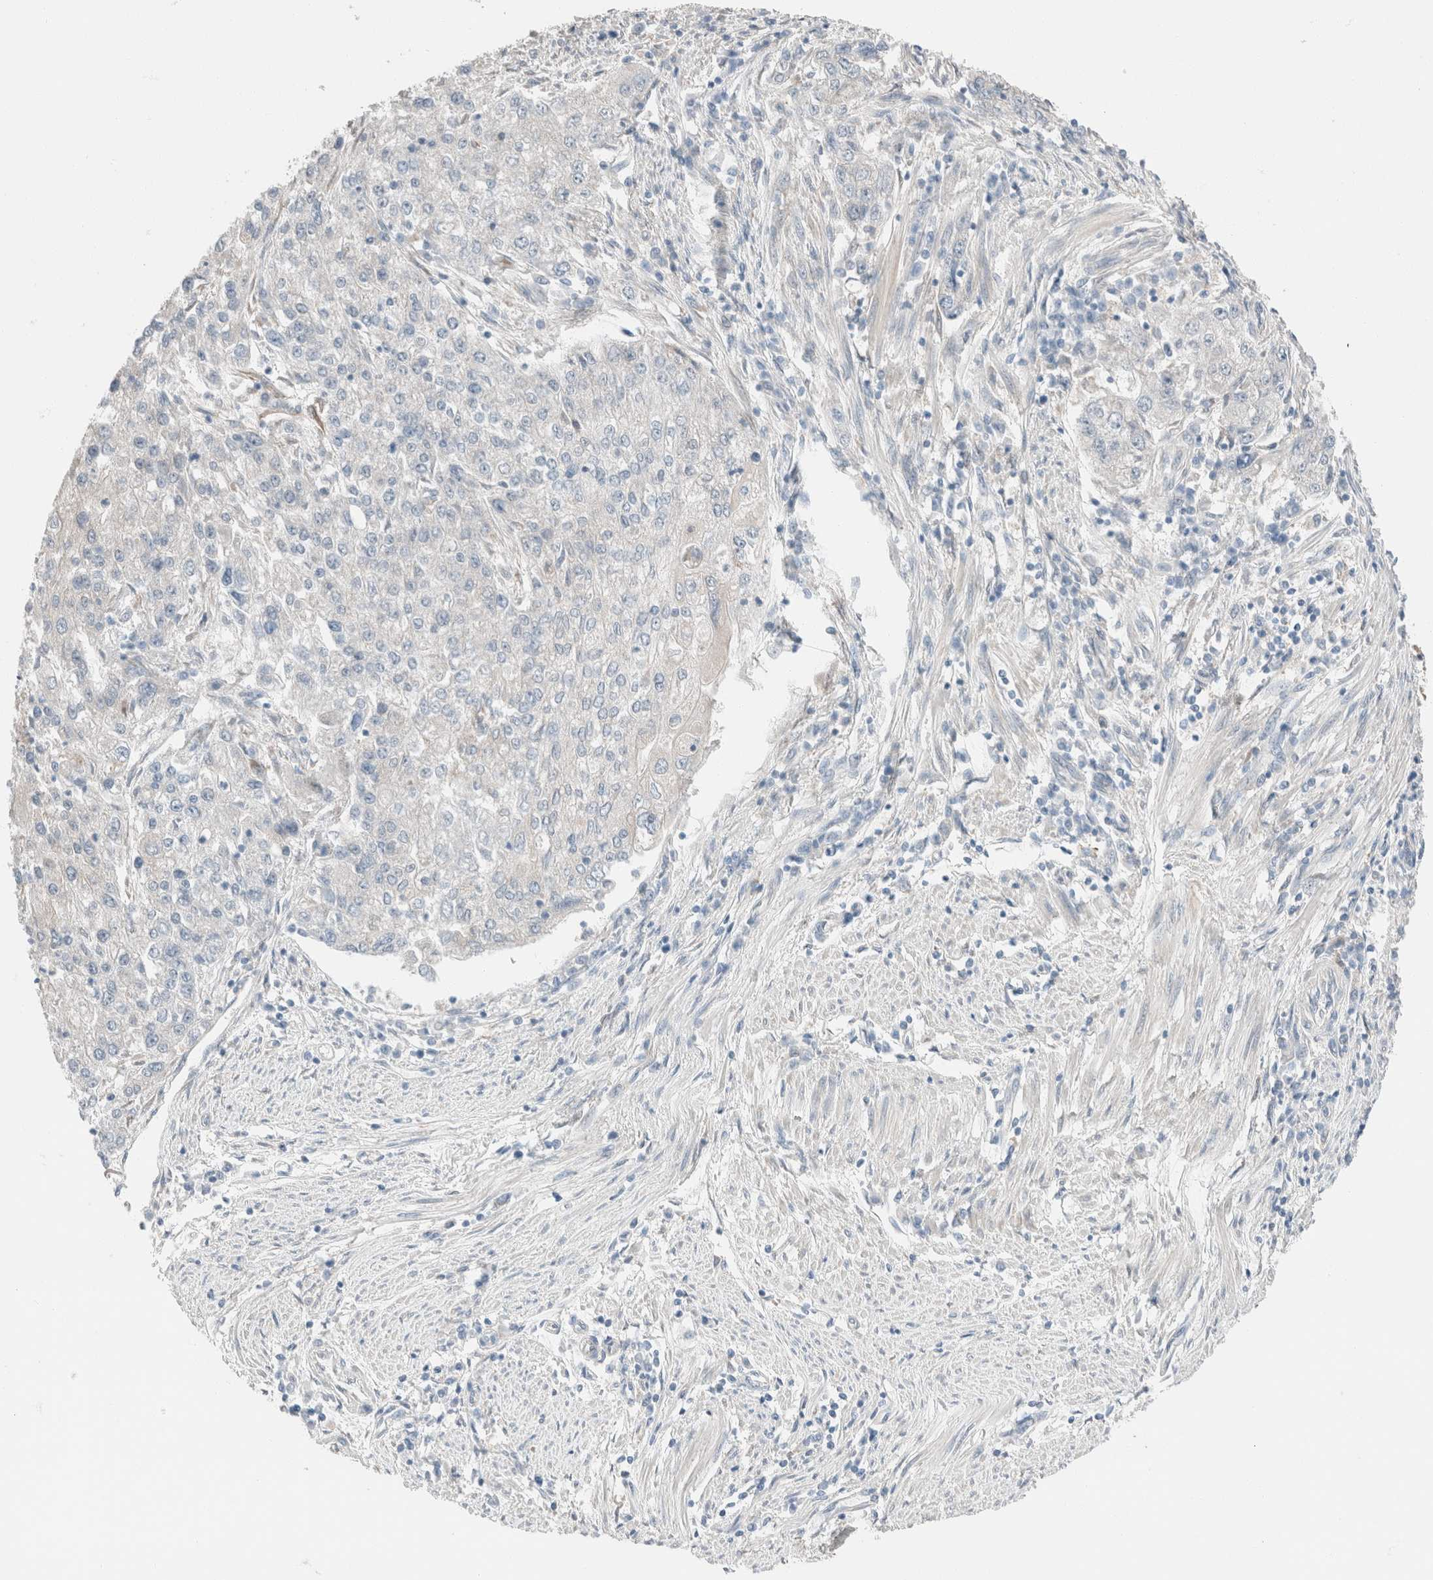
{"staining": {"intensity": "negative", "quantity": "none", "location": "none"}, "tissue": "endometrial cancer", "cell_type": "Tumor cells", "image_type": "cancer", "snomed": [{"axis": "morphology", "description": "Adenocarcinoma, NOS"}, {"axis": "topography", "description": "Endometrium"}], "caption": "Endometrial cancer (adenocarcinoma) was stained to show a protein in brown. There is no significant positivity in tumor cells.", "gene": "PCM1", "patient": {"sex": "female", "age": 49}}